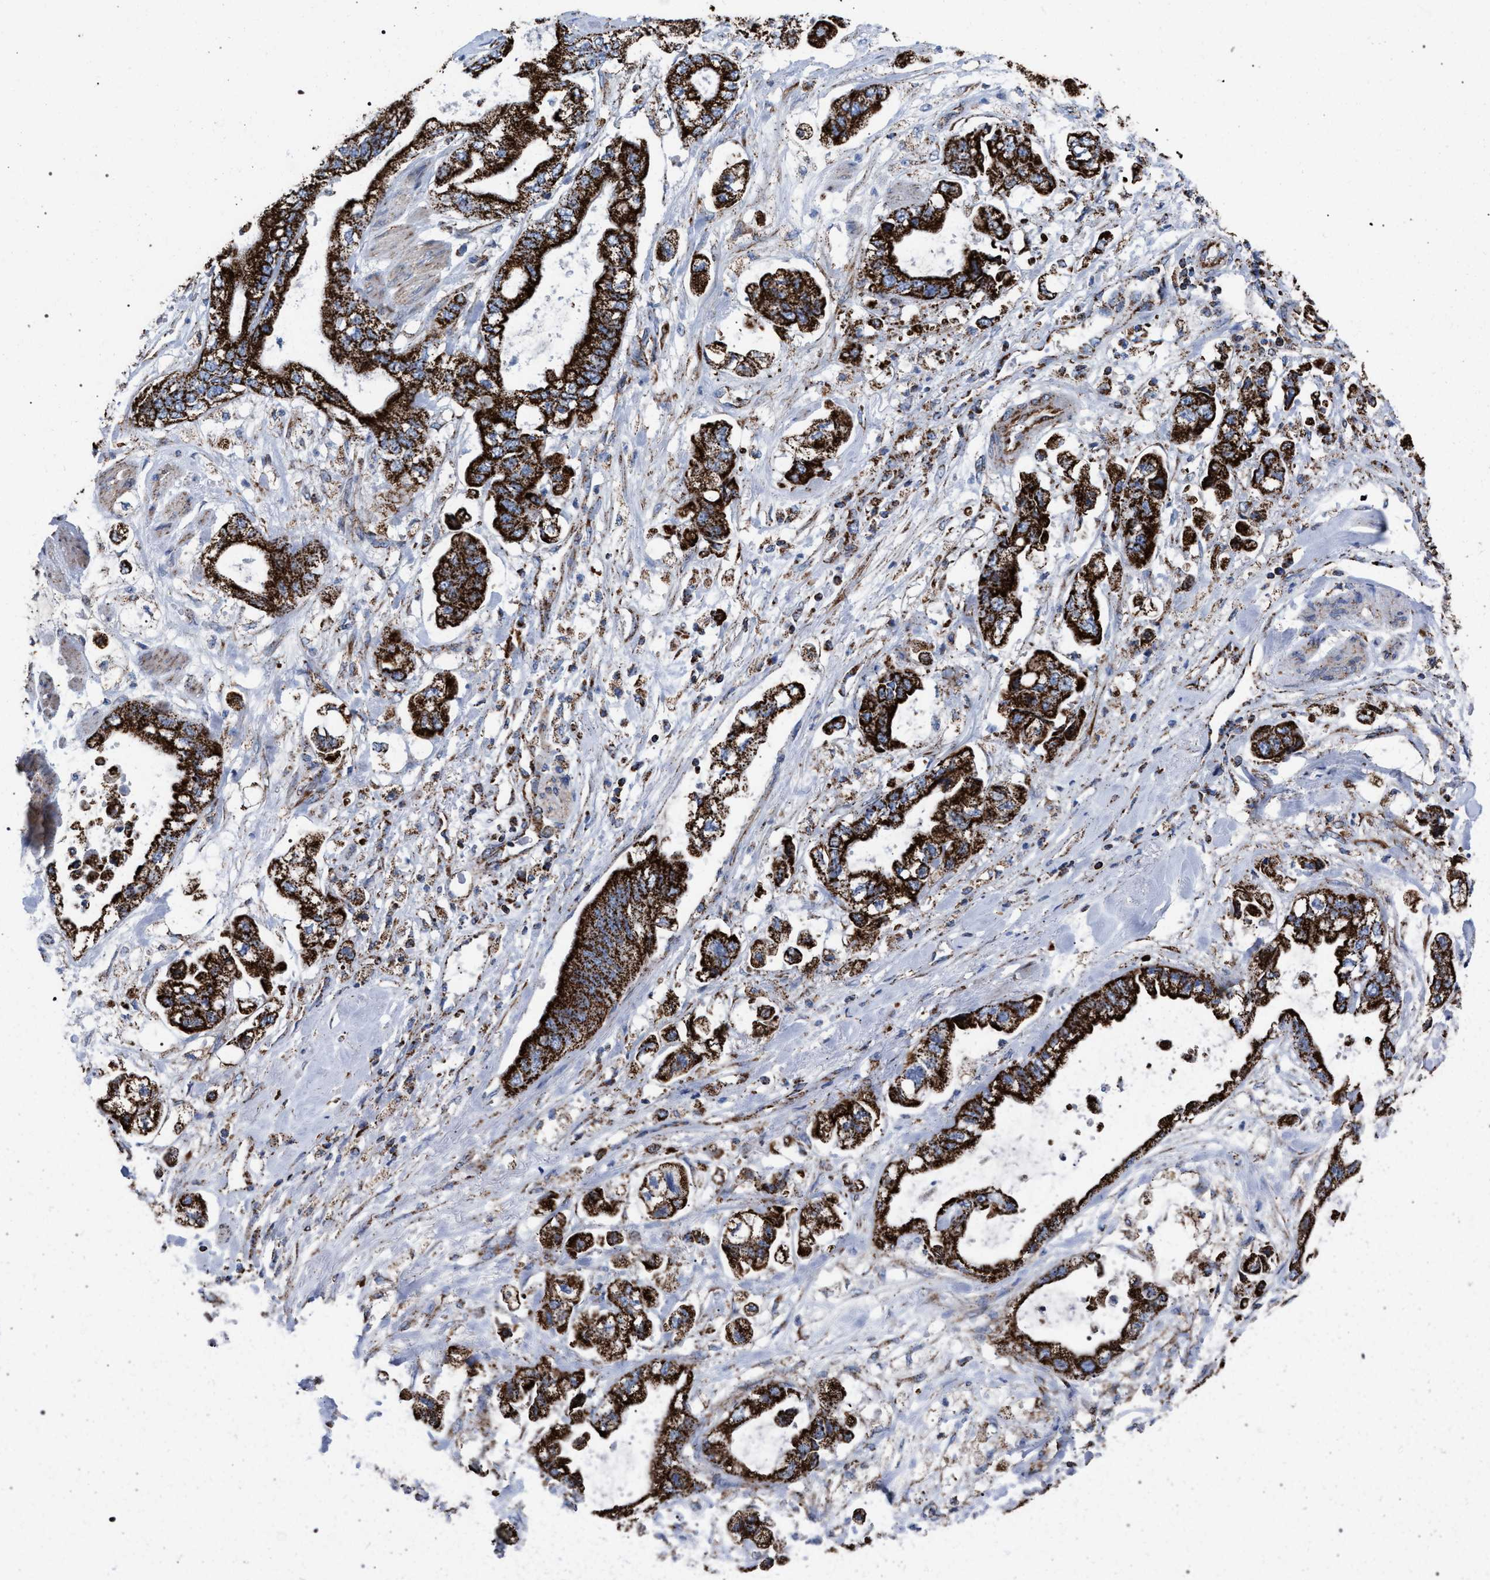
{"staining": {"intensity": "strong", "quantity": ">75%", "location": "cytoplasmic/membranous"}, "tissue": "stomach cancer", "cell_type": "Tumor cells", "image_type": "cancer", "snomed": [{"axis": "morphology", "description": "Normal tissue, NOS"}, {"axis": "morphology", "description": "Adenocarcinoma, NOS"}, {"axis": "topography", "description": "Stomach"}], "caption": "Adenocarcinoma (stomach) stained with a brown dye shows strong cytoplasmic/membranous positive positivity in about >75% of tumor cells.", "gene": "VPS13A", "patient": {"sex": "male", "age": 62}}